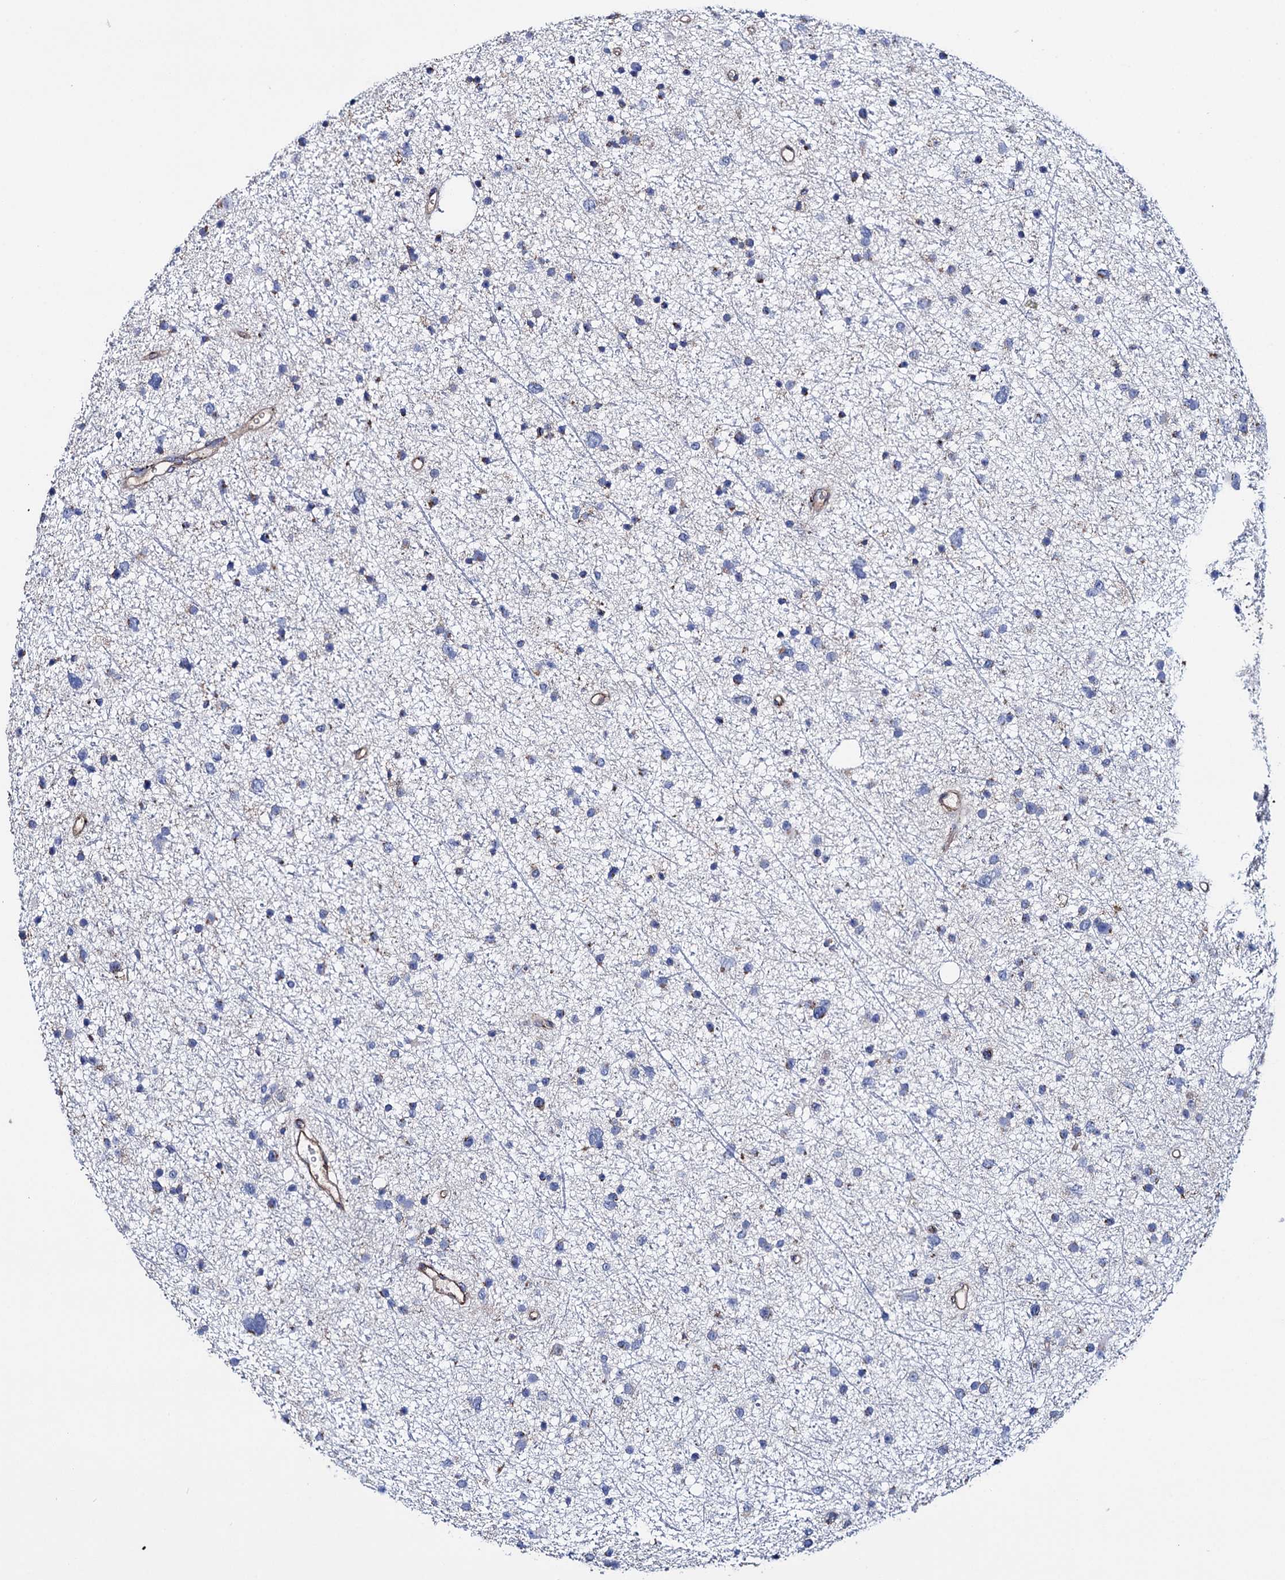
{"staining": {"intensity": "negative", "quantity": "none", "location": "none"}, "tissue": "glioma", "cell_type": "Tumor cells", "image_type": "cancer", "snomed": [{"axis": "morphology", "description": "Glioma, malignant, Low grade"}, {"axis": "topography", "description": "Cerebral cortex"}], "caption": "This is an immunohistochemistry (IHC) image of malignant low-grade glioma. There is no staining in tumor cells.", "gene": "SCPEP1", "patient": {"sex": "female", "age": 39}}